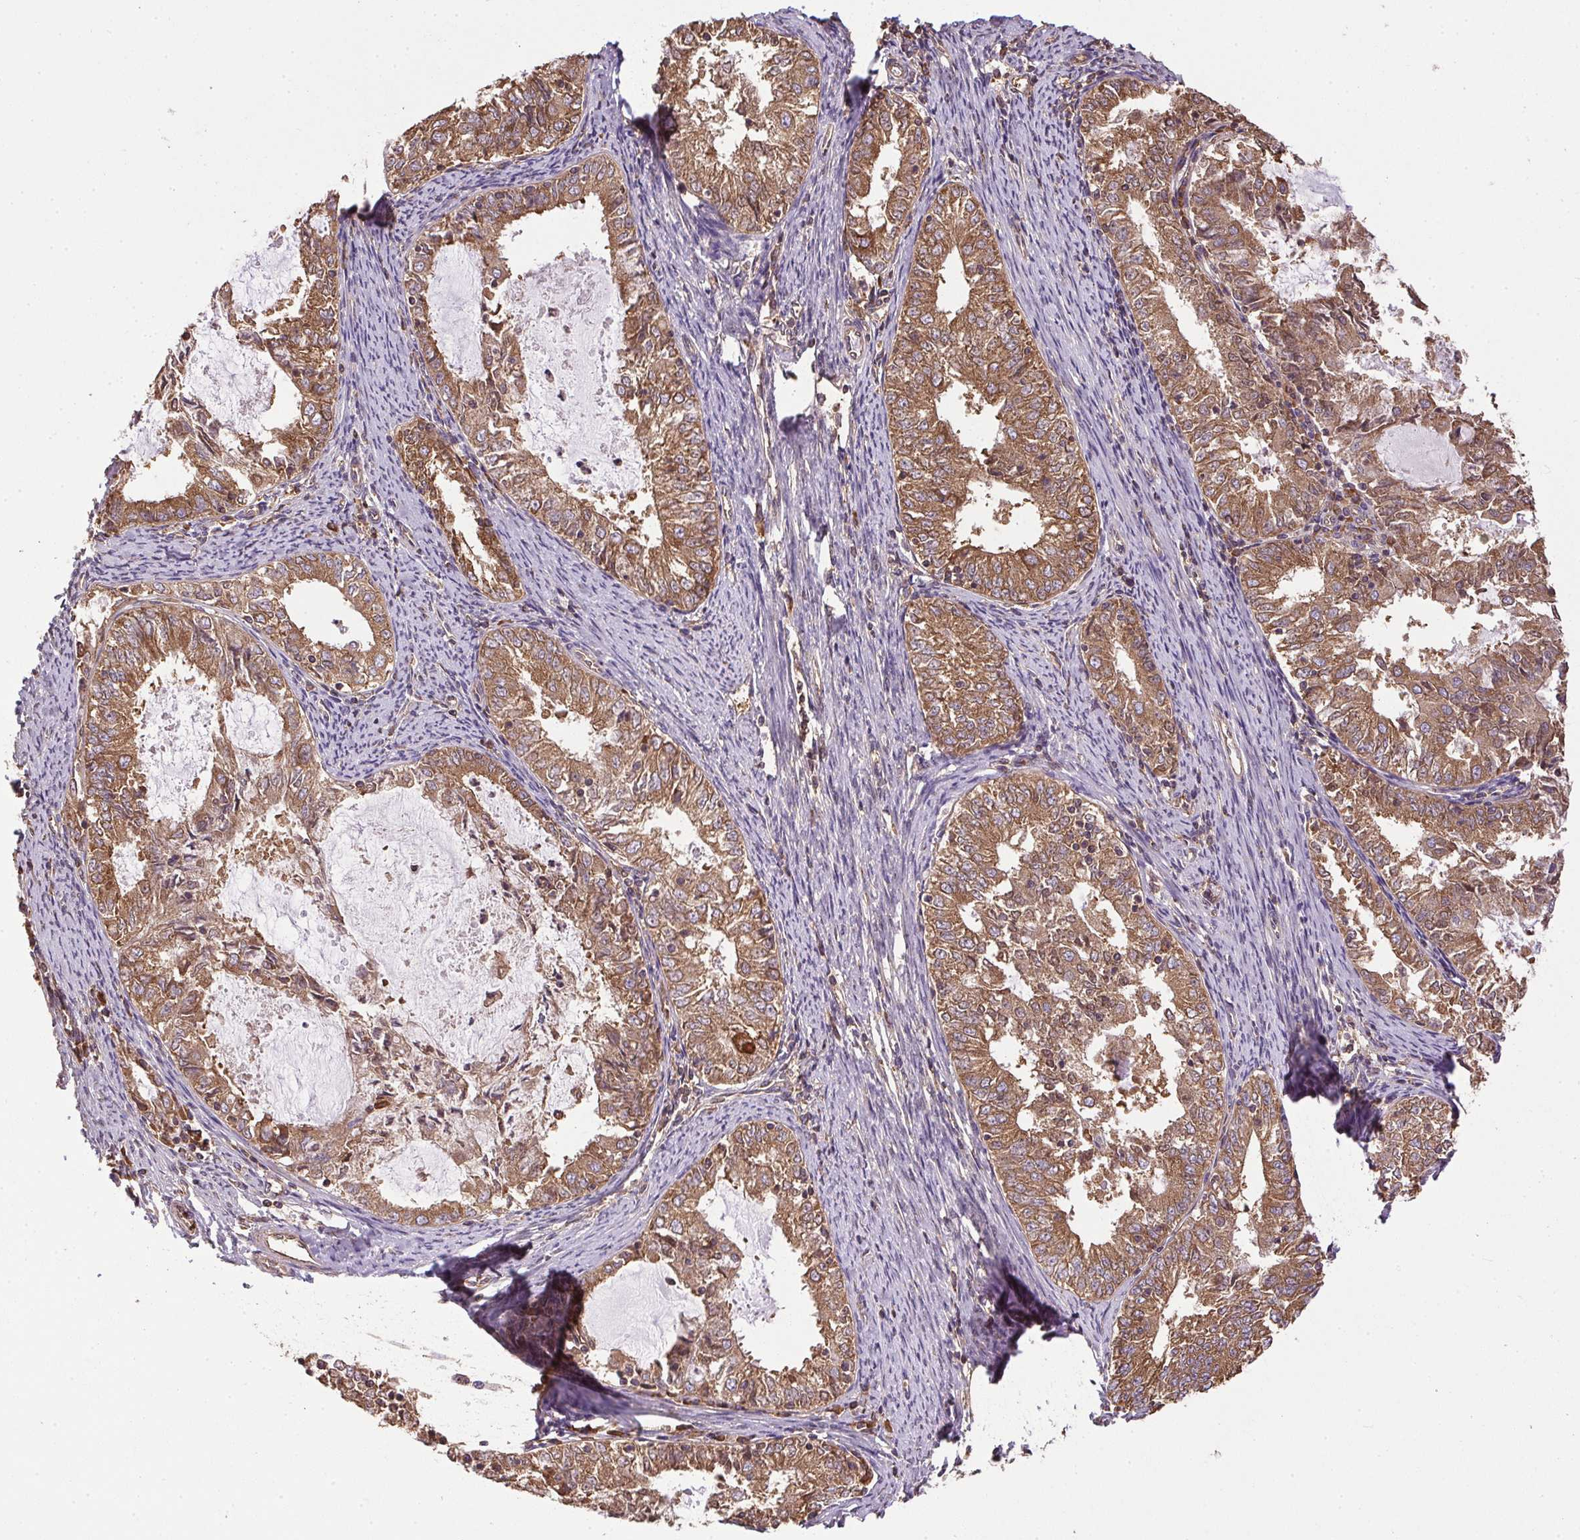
{"staining": {"intensity": "moderate", "quantity": ">75%", "location": "cytoplasmic/membranous"}, "tissue": "endometrial cancer", "cell_type": "Tumor cells", "image_type": "cancer", "snomed": [{"axis": "morphology", "description": "Adenocarcinoma, NOS"}, {"axis": "topography", "description": "Endometrium"}], "caption": "High-power microscopy captured an IHC photomicrograph of endometrial adenocarcinoma, revealing moderate cytoplasmic/membranous positivity in approximately >75% of tumor cells.", "gene": "EIF2S1", "patient": {"sex": "female", "age": 57}}